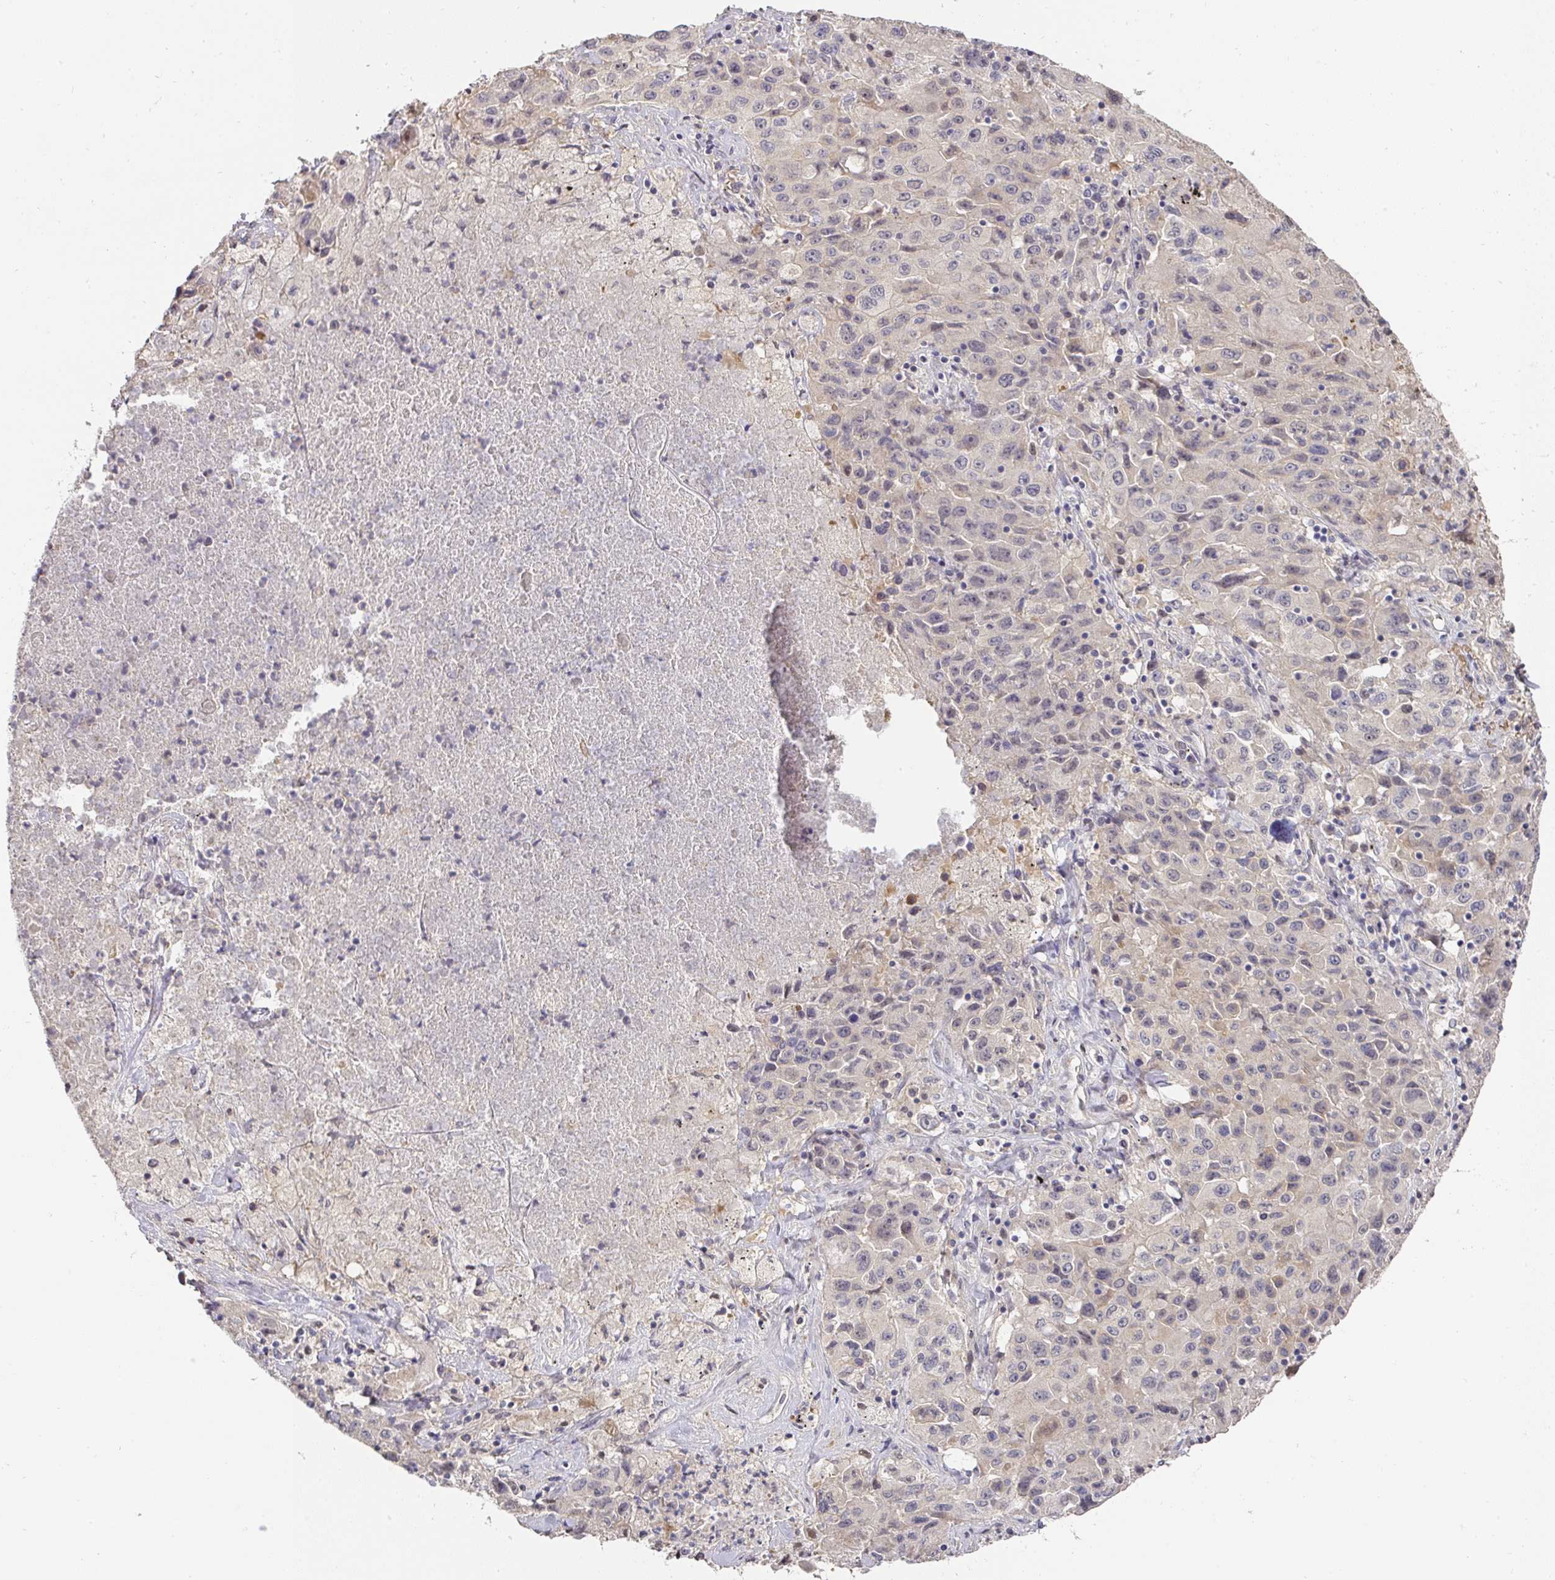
{"staining": {"intensity": "negative", "quantity": "none", "location": "none"}, "tissue": "lung cancer", "cell_type": "Tumor cells", "image_type": "cancer", "snomed": [{"axis": "morphology", "description": "Squamous cell carcinoma, NOS"}, {"axis": "topography", "description": "Lung"}], "caption": "Human squamous cell carcinoma (lung) stained for a protein using immunohistochemistry (IHC) shows no positivity in tumor cells.", "gene": "FOXN4", "patient": {"sex": "male", "age": 63}}